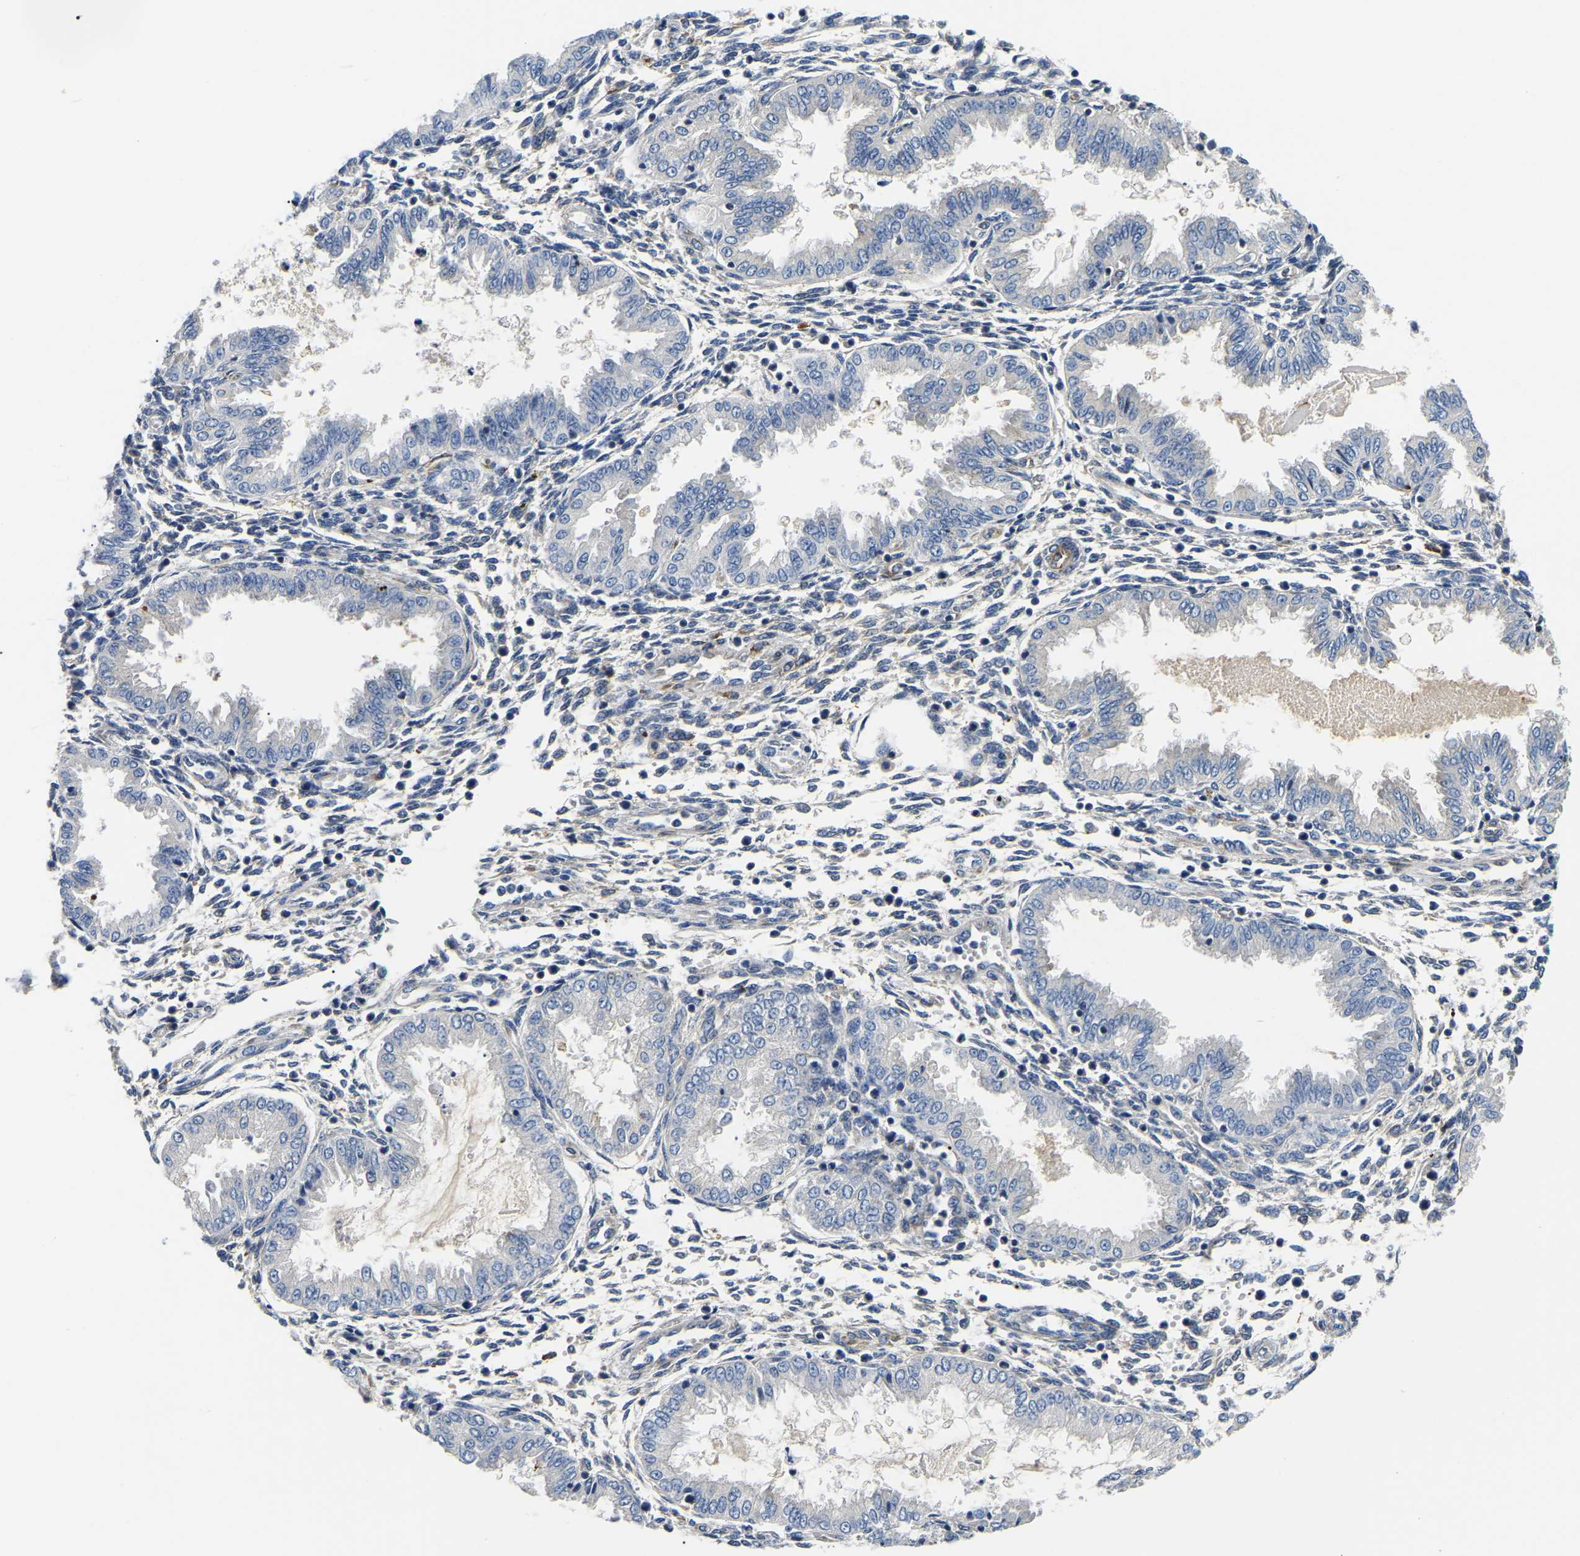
{"staining": {"intensity": "weak", "quantity": "<25%", "location": "cytoplasmic/membranous"}, "tissue": "endometrium", "cell_type": "Cells in endometrial stroma", "image_type": "normal", "snomed": [{"axis": "morphology", "description": "Normal tissue, NOS"}, {"axis": "topography", "description": "Endometrium"}], "caption": "This is a photomicrograph of immunohistochemistry (IHC) staining of unremarkable endometrium, which shows no expression in cells in endometrial stroma. (DAB (3,3'-diaminobenzidine) immunohistochemistry visualized using brightfield microscopy, high magnification).", "gene": "DUSP8", "patient": {"sex": "female", "age": 33}}